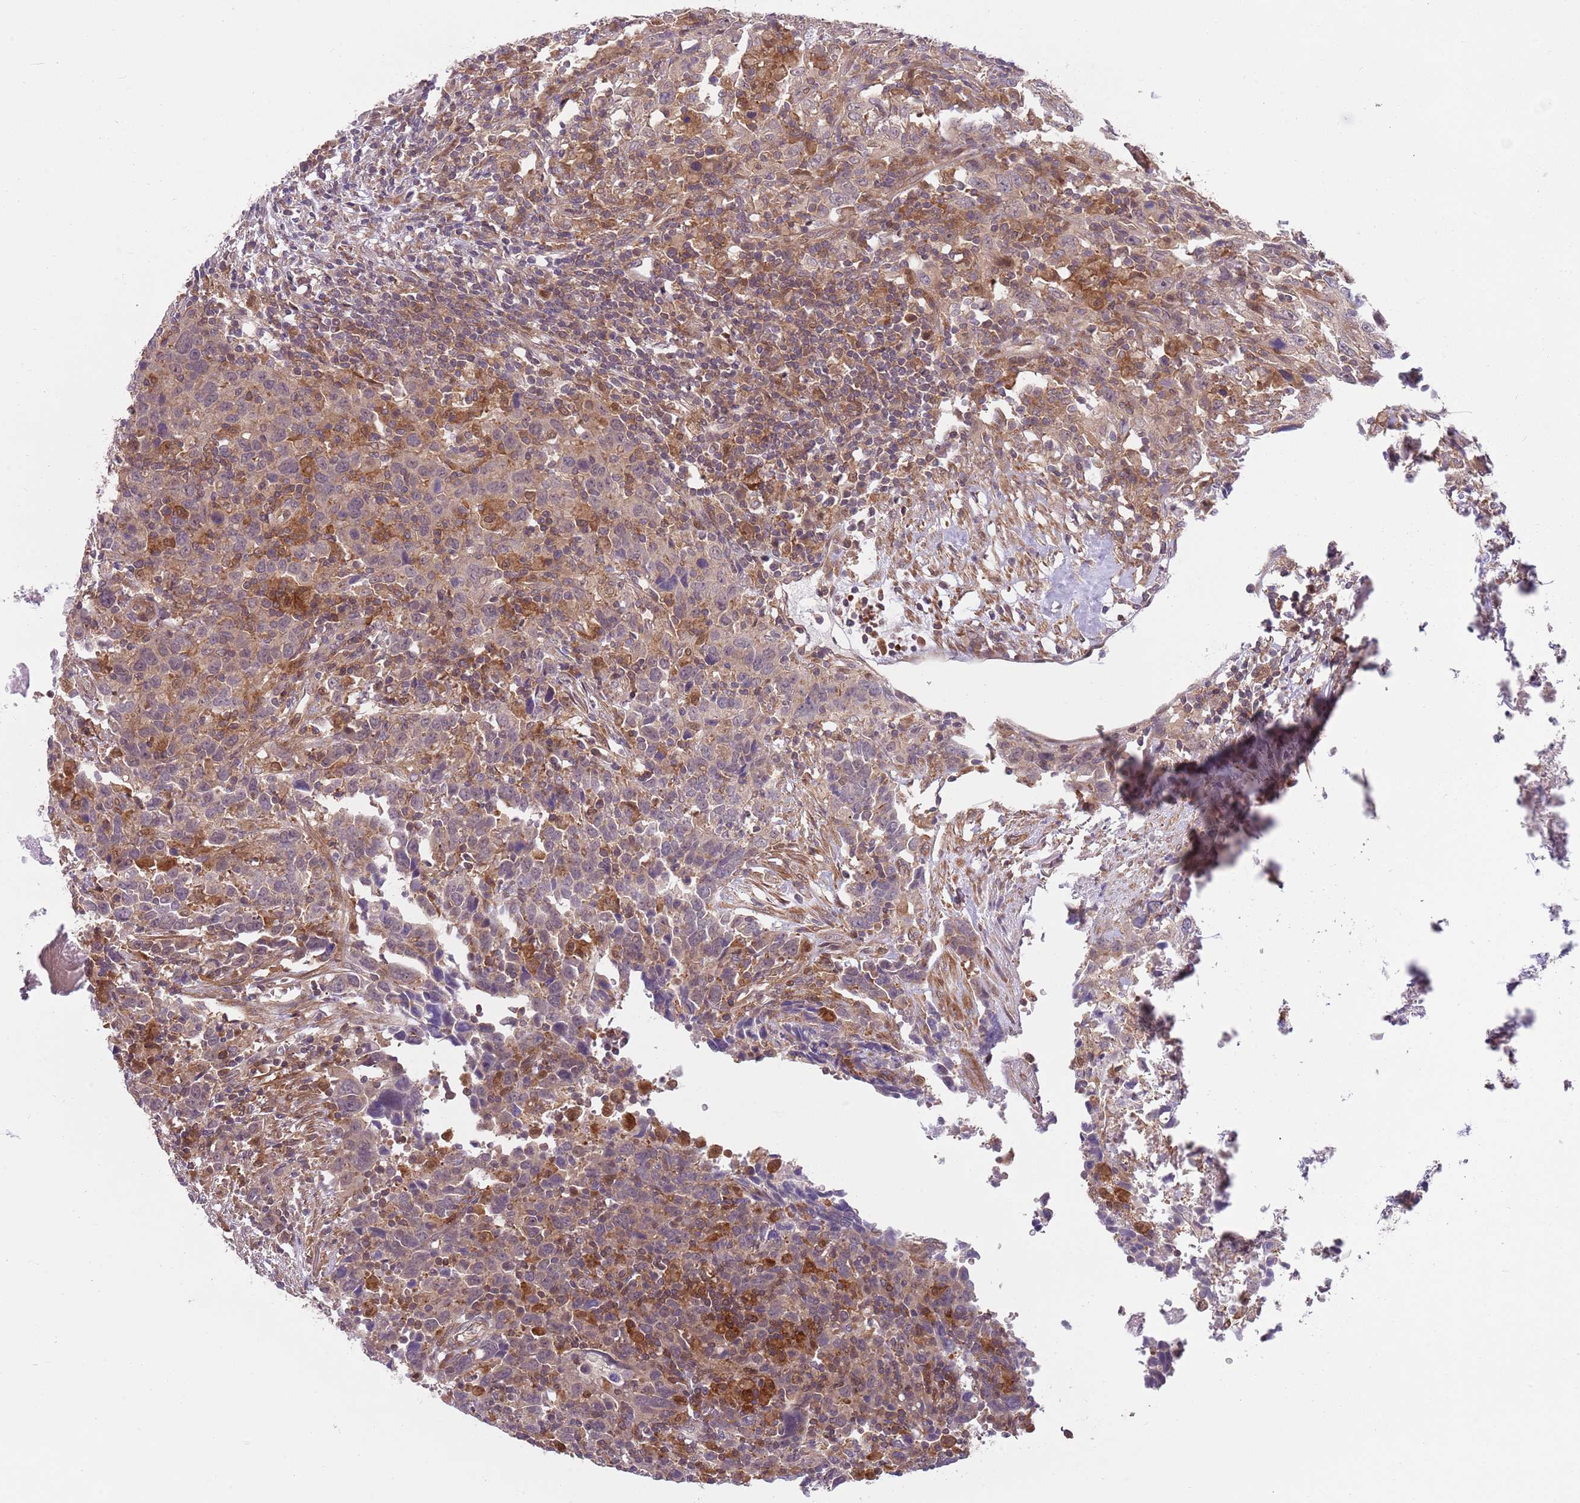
{"staining": {"intensity": "negative", "quantity": "none", "location": "none"}, "tissue": "urothelial cancer", "cell_type": "Tumor cells", "image_type": "cancer", "snomed": [{"axis": "morphology", "description": "Urothelial carcinoma, High grade"}, {"axis": "topography", "description": "Urinary bladder"}], "caption": "Micrograph shows no protein expression in tumor cells of urothelial cancer tissue.", "gene": "GGA1", "patient": {"sex": "male", "age": 61}}